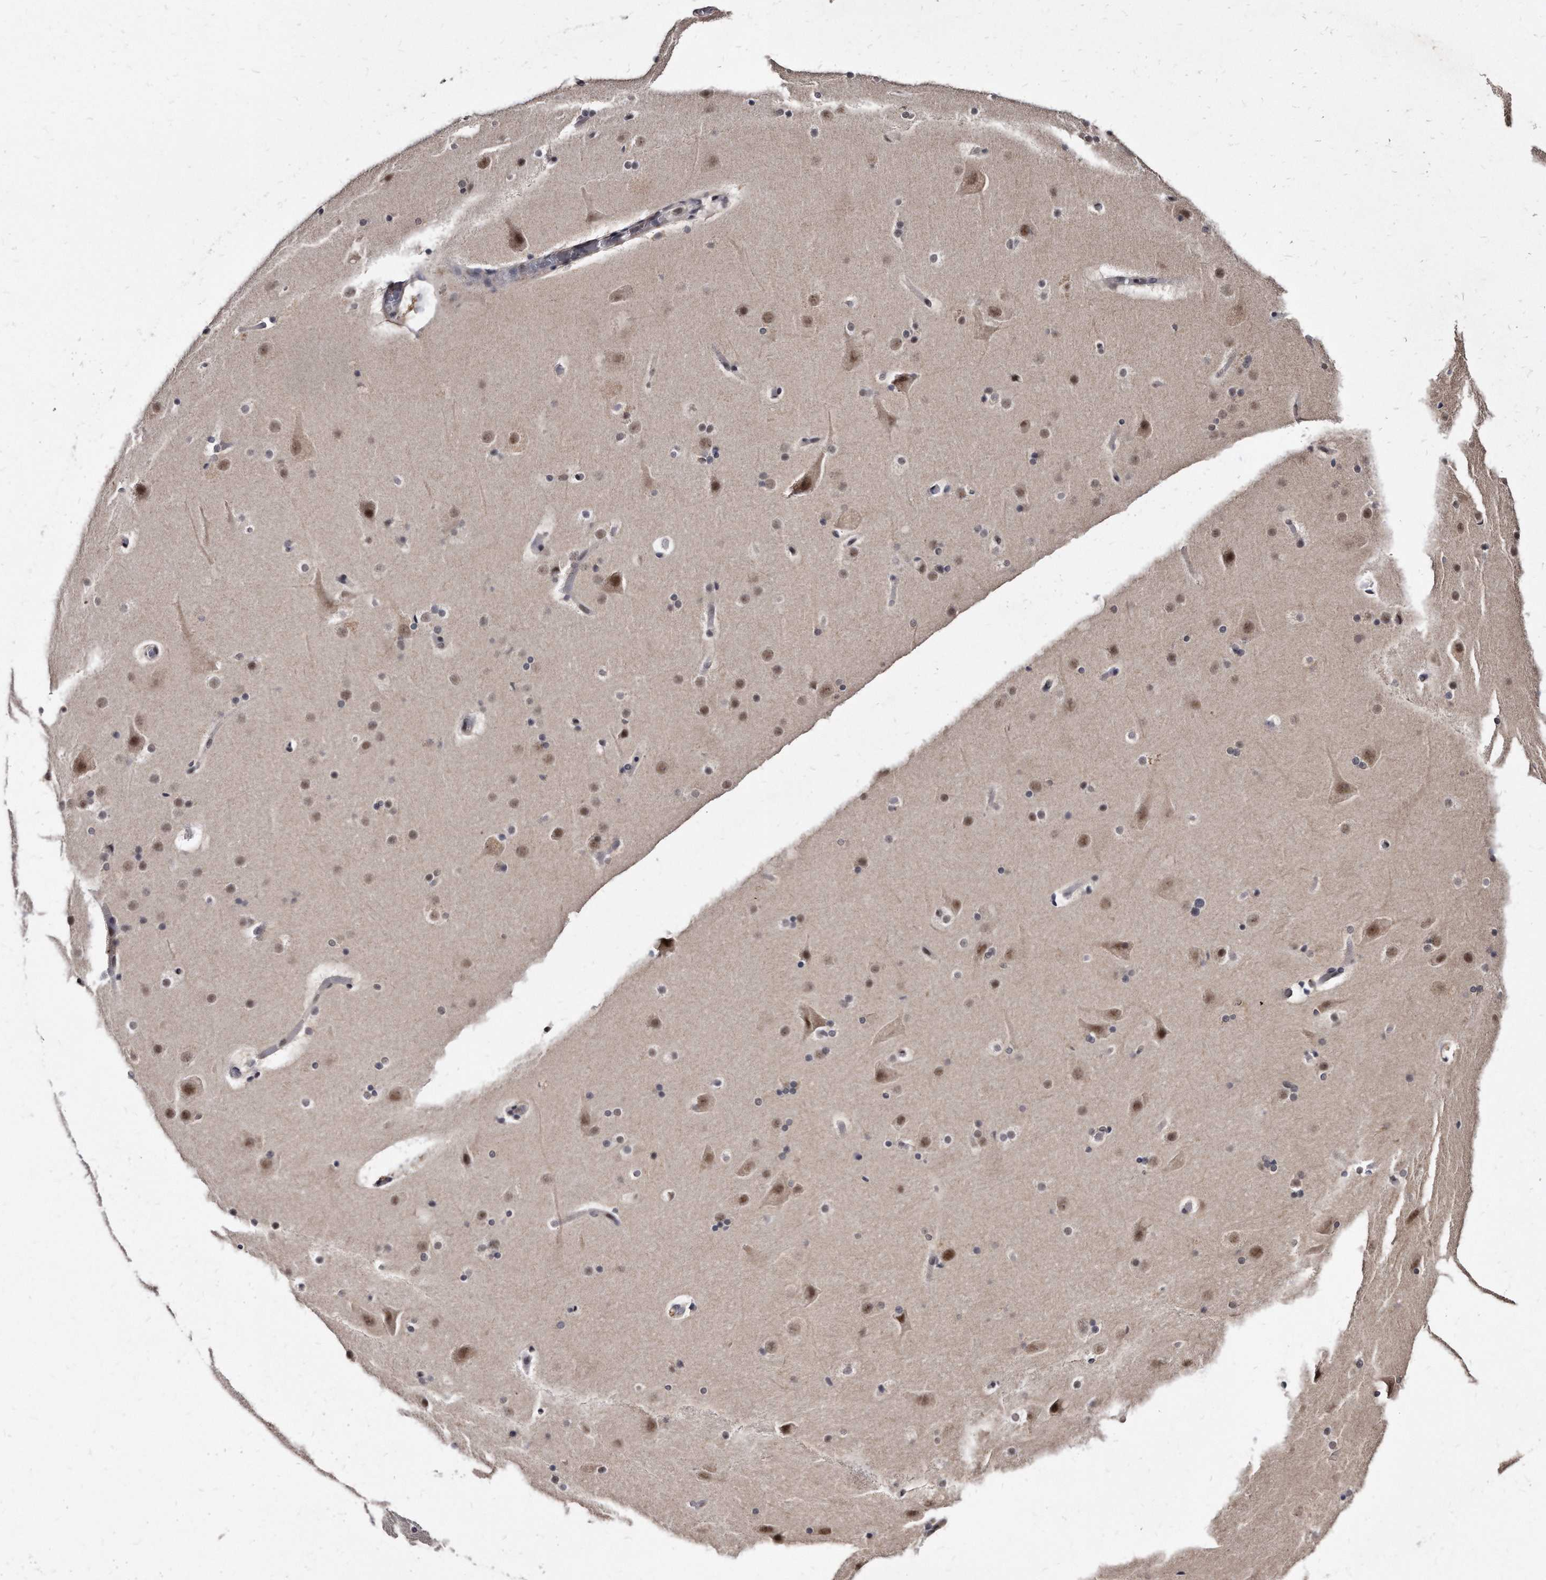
{"staining": {"intensity": "weak", "quantity": ">75%", "location": "nuclear"}, "tissue": "cerebral cortex", "cell_type": "Endothelial cells", "image_type": "normal", "snomed": [{"axis": "morphology", "description": "Normal tissue, NOS"}, {"axis": "topography", "description": "Cerebral cortex"}], "caption": "Immunohistochemical staining of unremarkable cerebral cortex reveals low levels of weak nuclear expression in approximately >75% of endothelial cells. (brown staining indicates protein expression, while blue staining denotes nuclei).", "gene": "KLHDC3", "patient": {"sex": "male", "age": 57}}